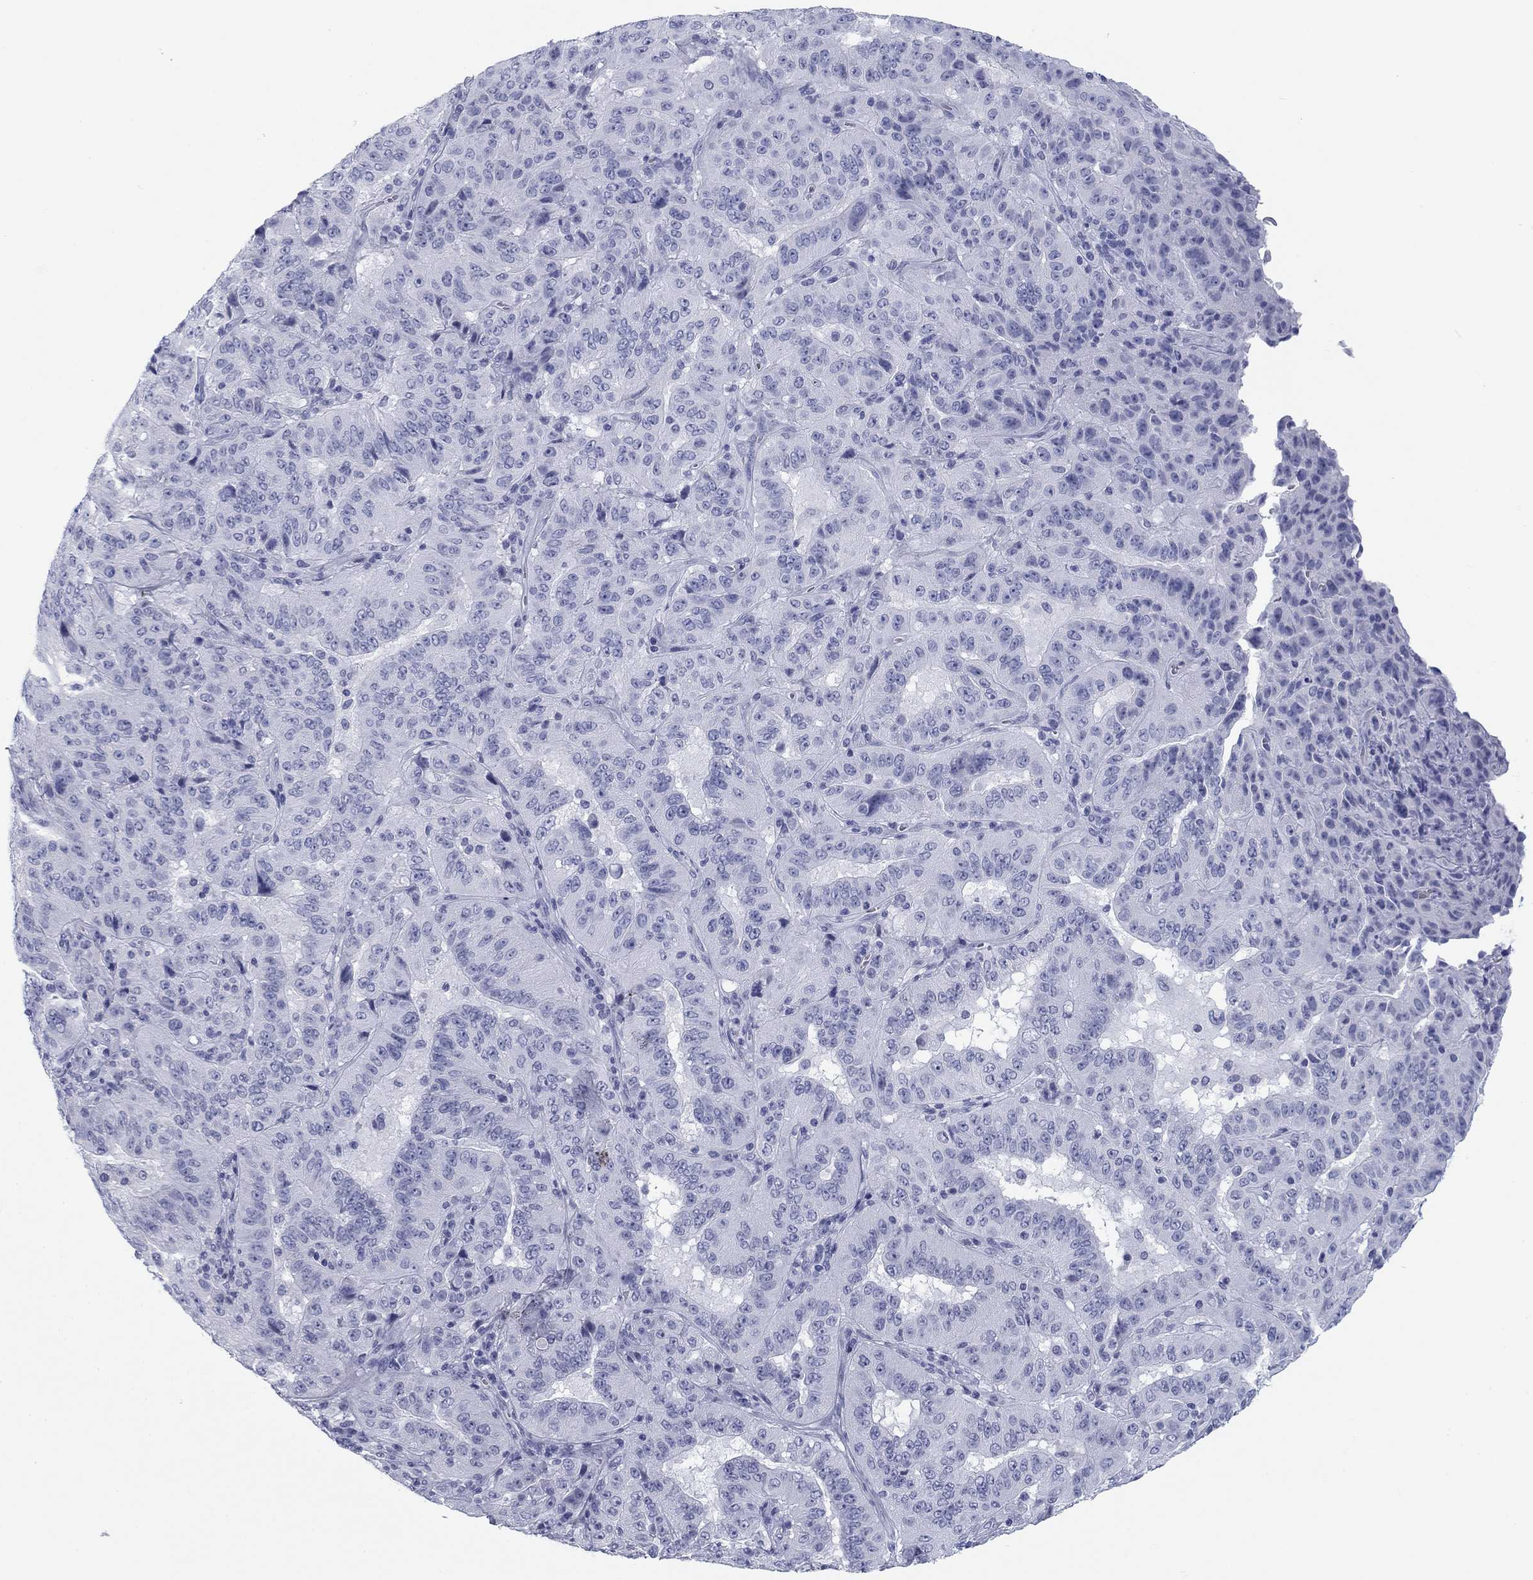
{"staining": {"intensity": "negative", "quantity": "none", "location": "none"}, "tissue": "pancreatic cancer", "cell_type": "Tumor cells", "image_type": "cancer", "snomed": [{"axis": "morphology", "description": "Adenocarcinoma, NOS"}, {"axis": "topography", "description": "Pancreas"}], "caption": "A photomicrograph of human pancreatic adenocarcinoma is negative for staining in tumor cells.", "gene": "CALB1", "patient": {"sex": "male", "age": 63}}